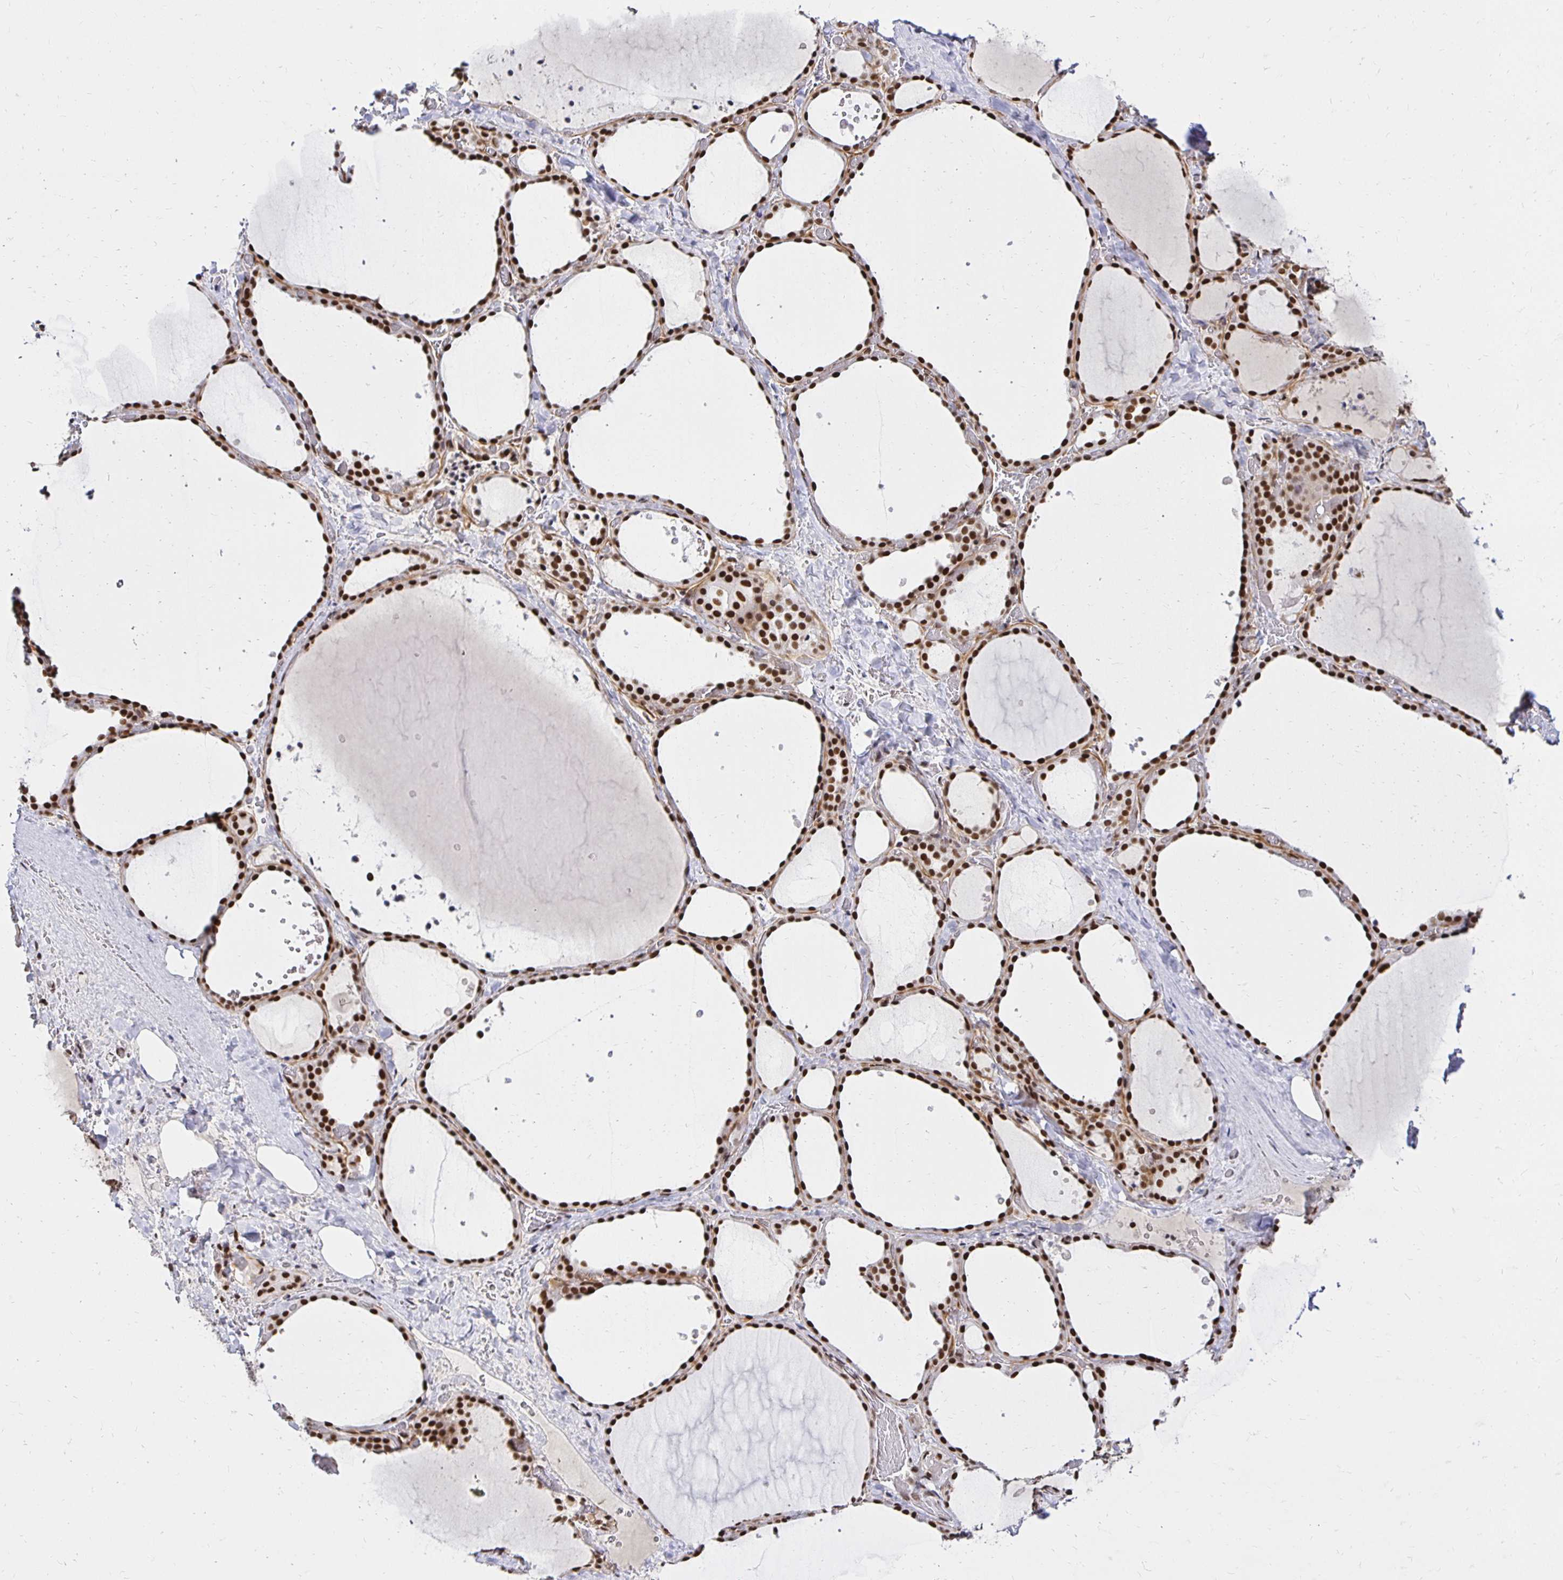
{"staining": {"intensity": "strong", "quantity": ">75%", "location": "nuclear"}, "tissue": "thyroid gland", "cell_type": "Glandular cells", "image_type": "normal", "snomed": [{"axis": "morphology", "description": "Normal tissue, NOS"}, {"axis": "topography", "description": "Thyroid gland"}], "caption": "Protein staining of benign thyroid gland demonstrates strong nuclear positivity in about >75% of glandular cells. (DAB (3,3'-diaminobenzidine) = brown stain, brightfield microscopy at high magnification).", "gene": "ZNF579", "patient": {"sex": "female", "age": 36}}